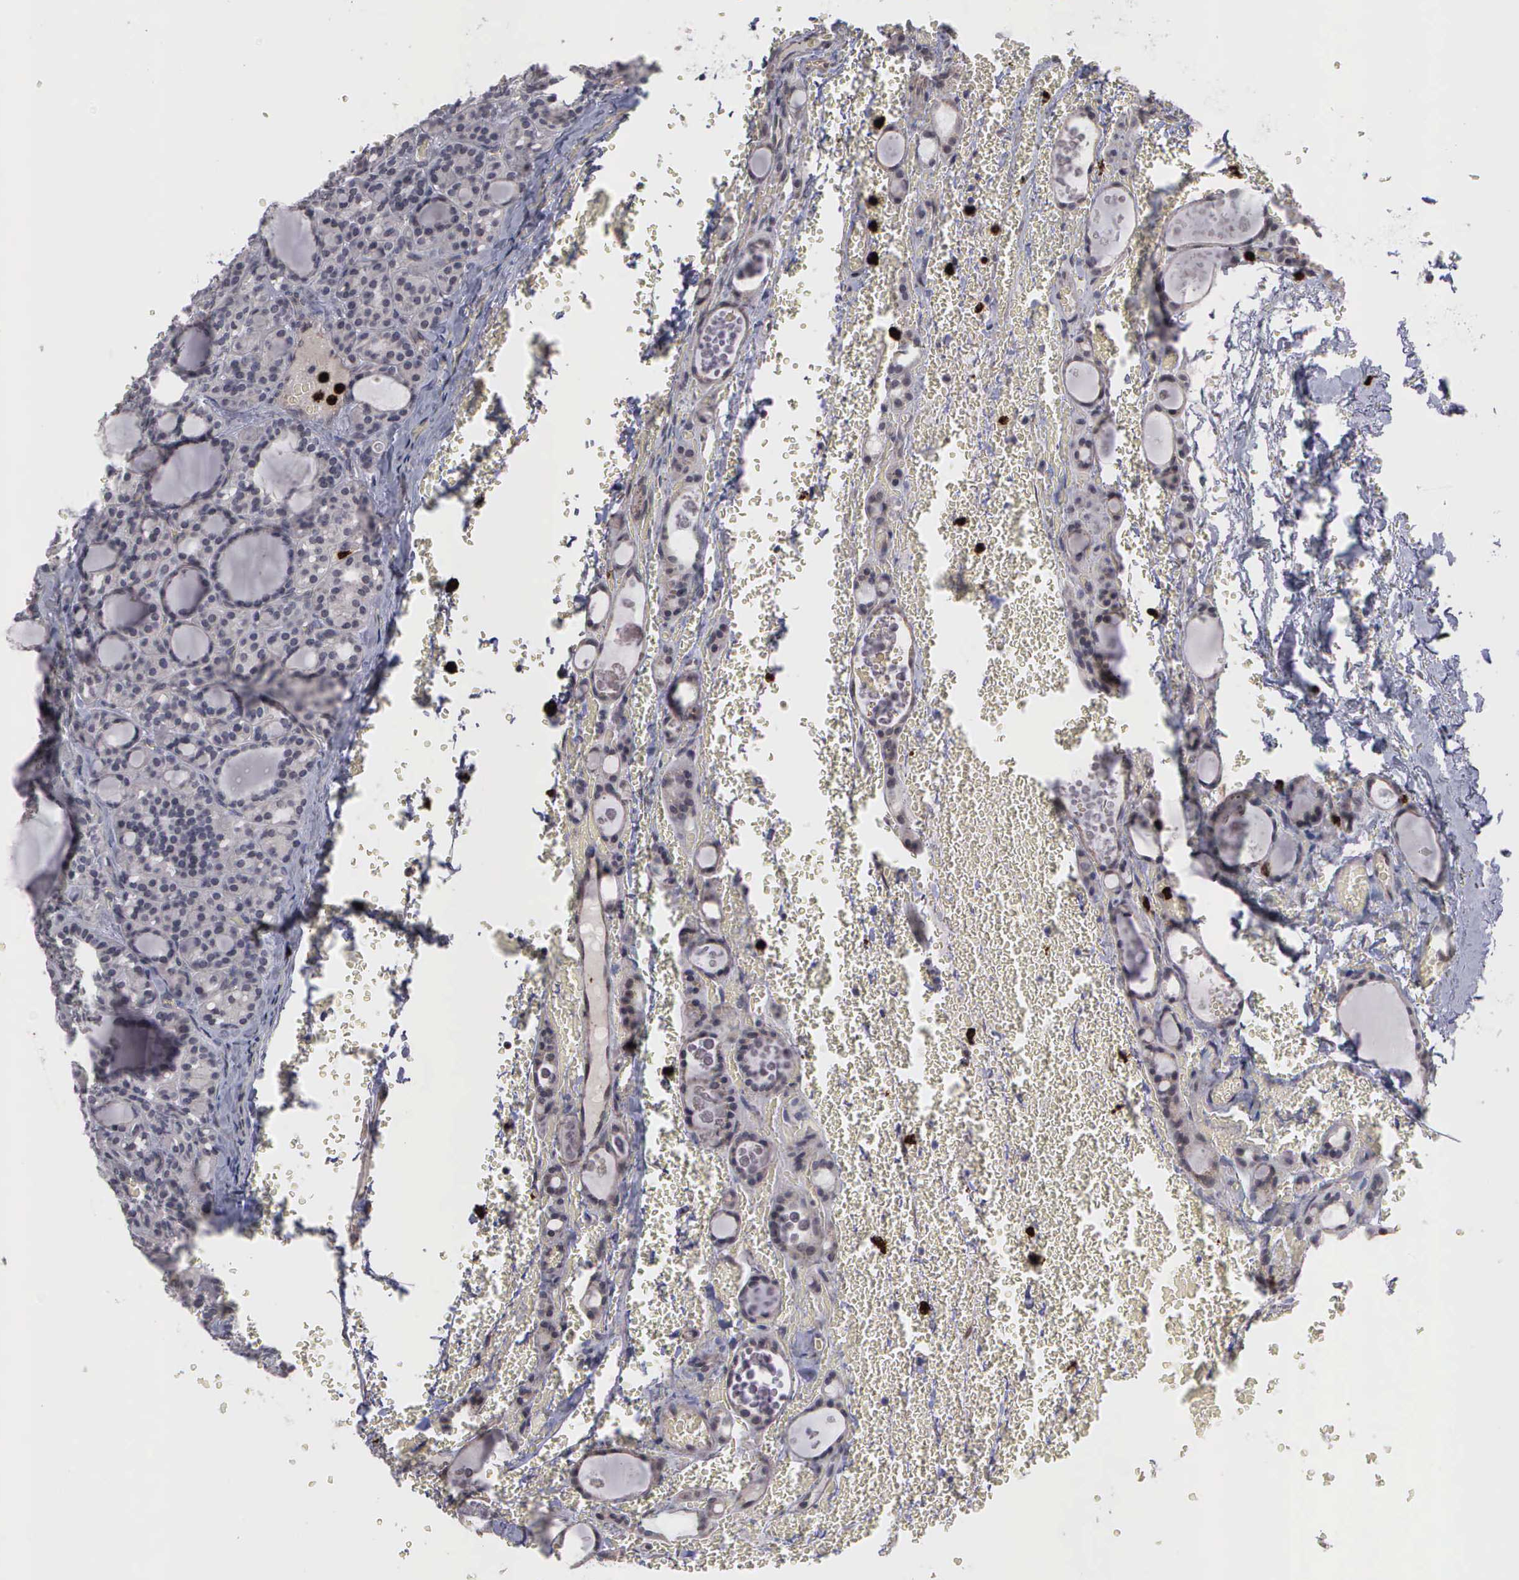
{"staining": {"intensity": "negative", "quantity": "none", "location": "none"}, "tissue": "thyroid cancer", "cell_type": "Tumor cells", "image_type": "cancer", "snomed": [{"axis": "morphology", "description": "Follicular adenoma carcinoma, NOS"}, {"axis": "topography", "description": "Thyroid gland"}], "caption": "A histopathology image of human thyroid cancer is negative for staining in tumor cells. Brightfield microscopy of immunohistochemistry stained with DAB (brown) and hematoxylin (blue), captured at high magnification.", "gene": "MMP9", "patient": {"sex": "female", "age": 71}}